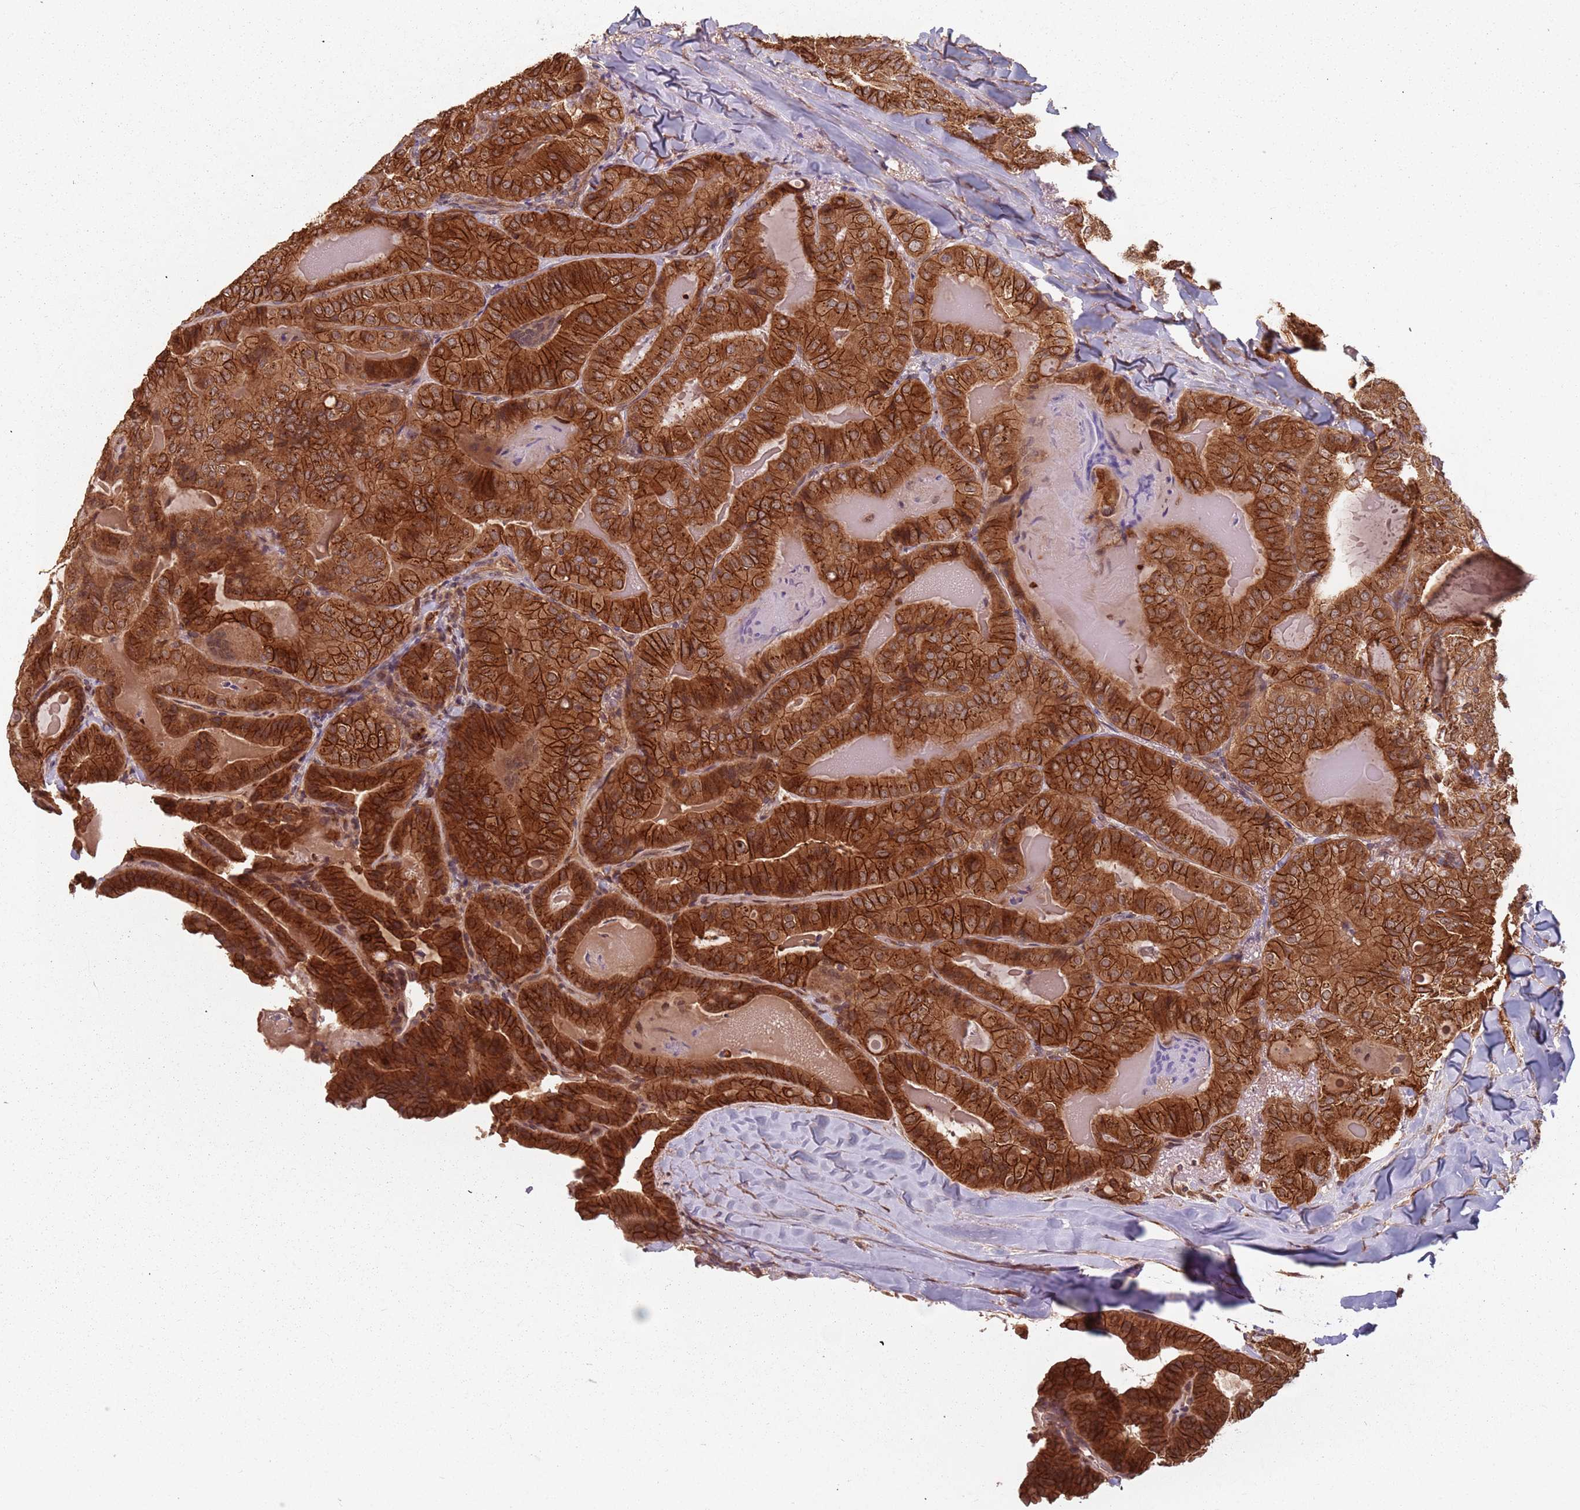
{"staining": {"intensity": "strong", "quantity": ">75%", "location": "cytoplasmic/membranous"}, "tissue": "thyroid cancer", "cell_type": "Tumor cells", "image_type": "cancer", "snomed": [{"axis": "morphology", "description": "Papillary adenocarcinoma, NOS"}, {"axis": "topography", "description": "Thyroid gland"}], "caption": "Immunohistochemistry (DAB) staining of human thyroid cancer shows strong cytoplasmic/membranous protein staining in approximately >75% of tumor cells.", "gene": "C3orf14", "patient": {"sex": "female", "age": 68}}